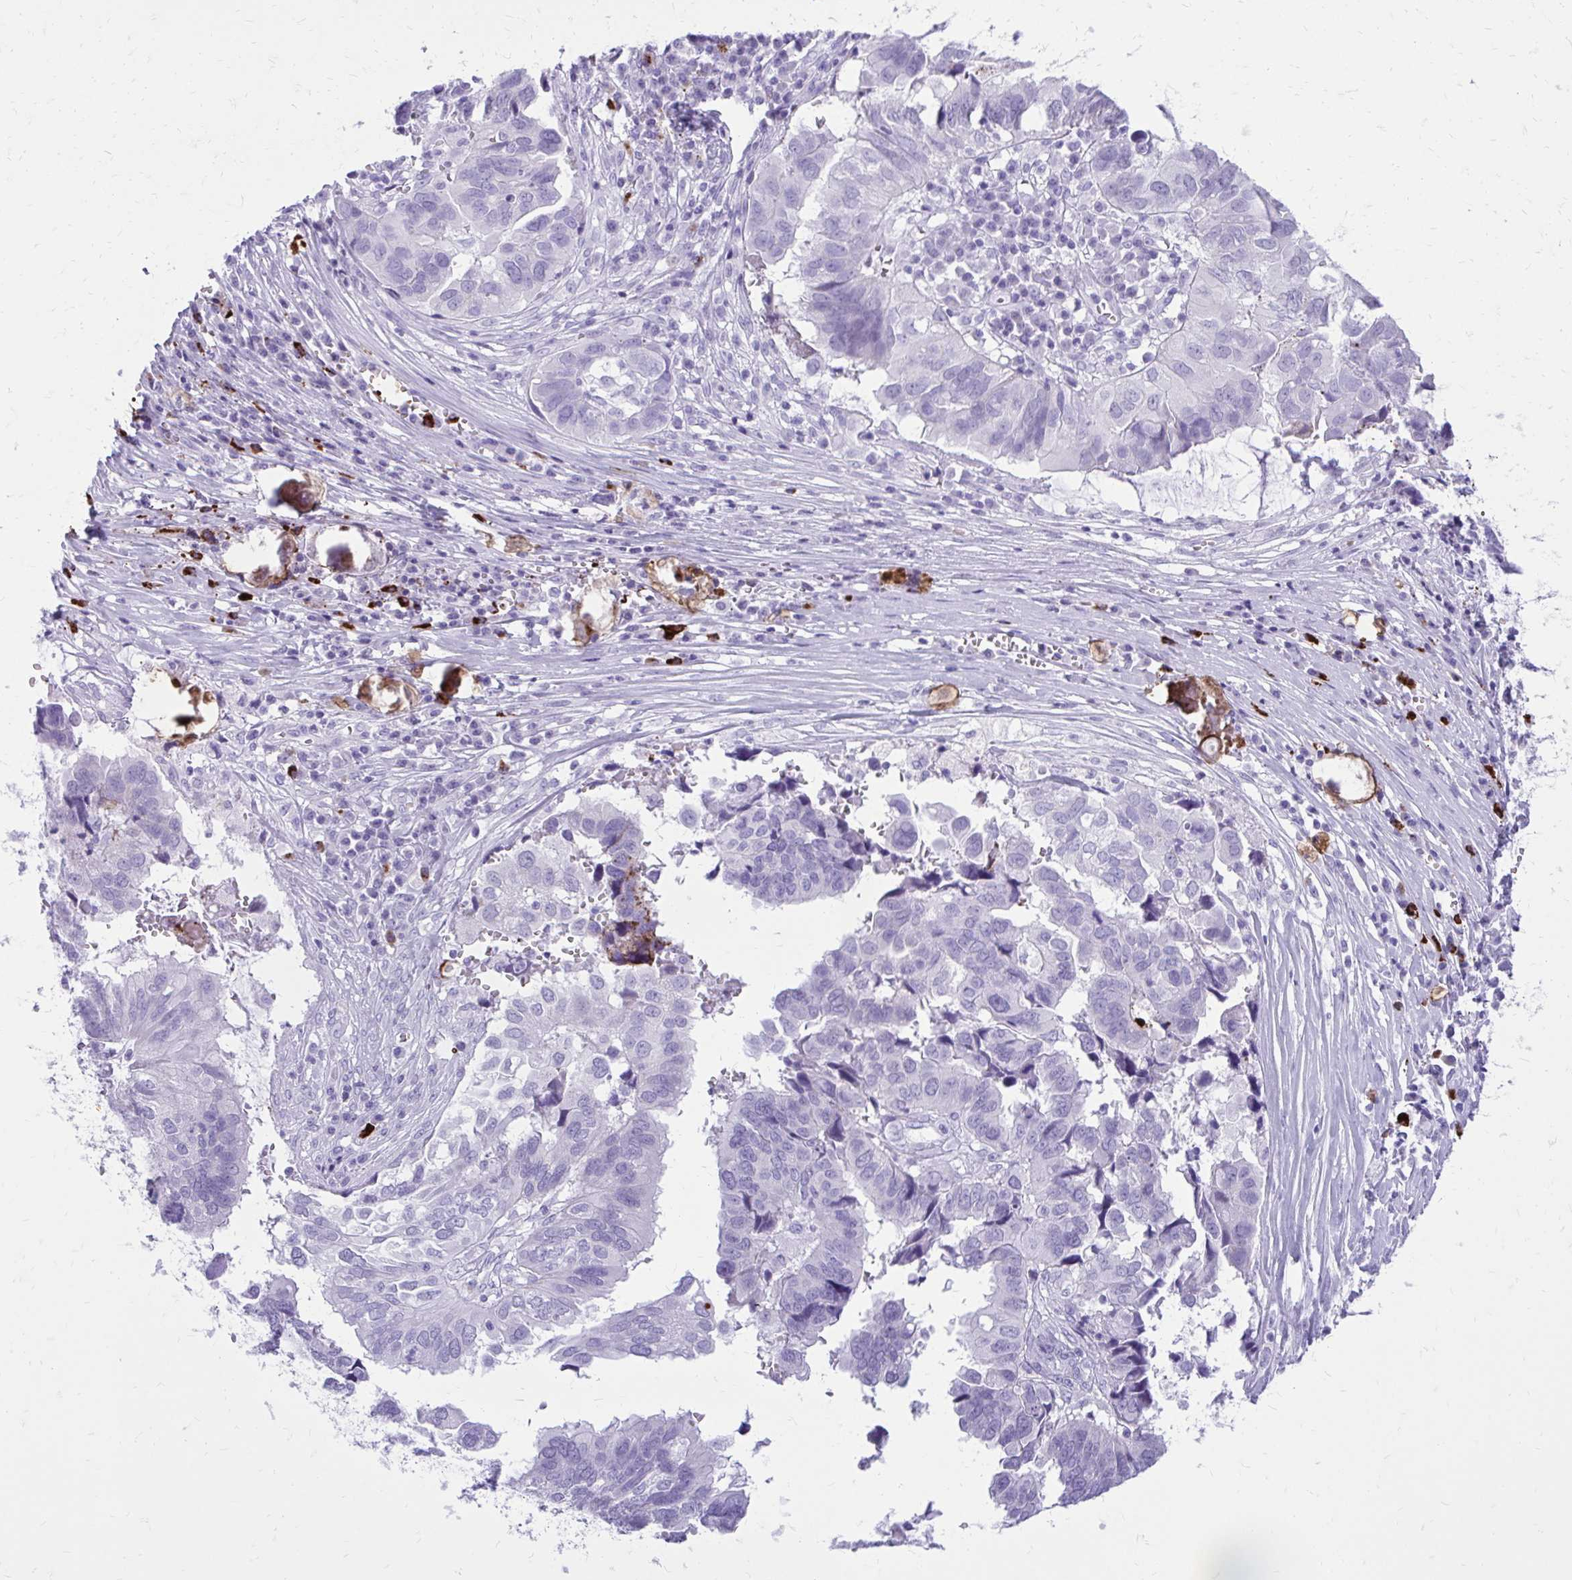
{"staining": {"intensity": "negative", "quantity": "none", "location": "none"}, "tissue": "ovarian cancer", "cell_type": "Tumor cells", "image_type": "cancer", "snomed": [{"axis": "morphology", "description": "Cystadenocarcinoma, serous, NOS"}, {"axis": "topography", "description": "Ovary"}], "caption": "This is an immunohistochemistry image of human serous cystadenocarcinoma (ovarian). There is no positivity in tumor cells.", "gene": "SATL1", "patient": {"sex": "female", "age": 79}}